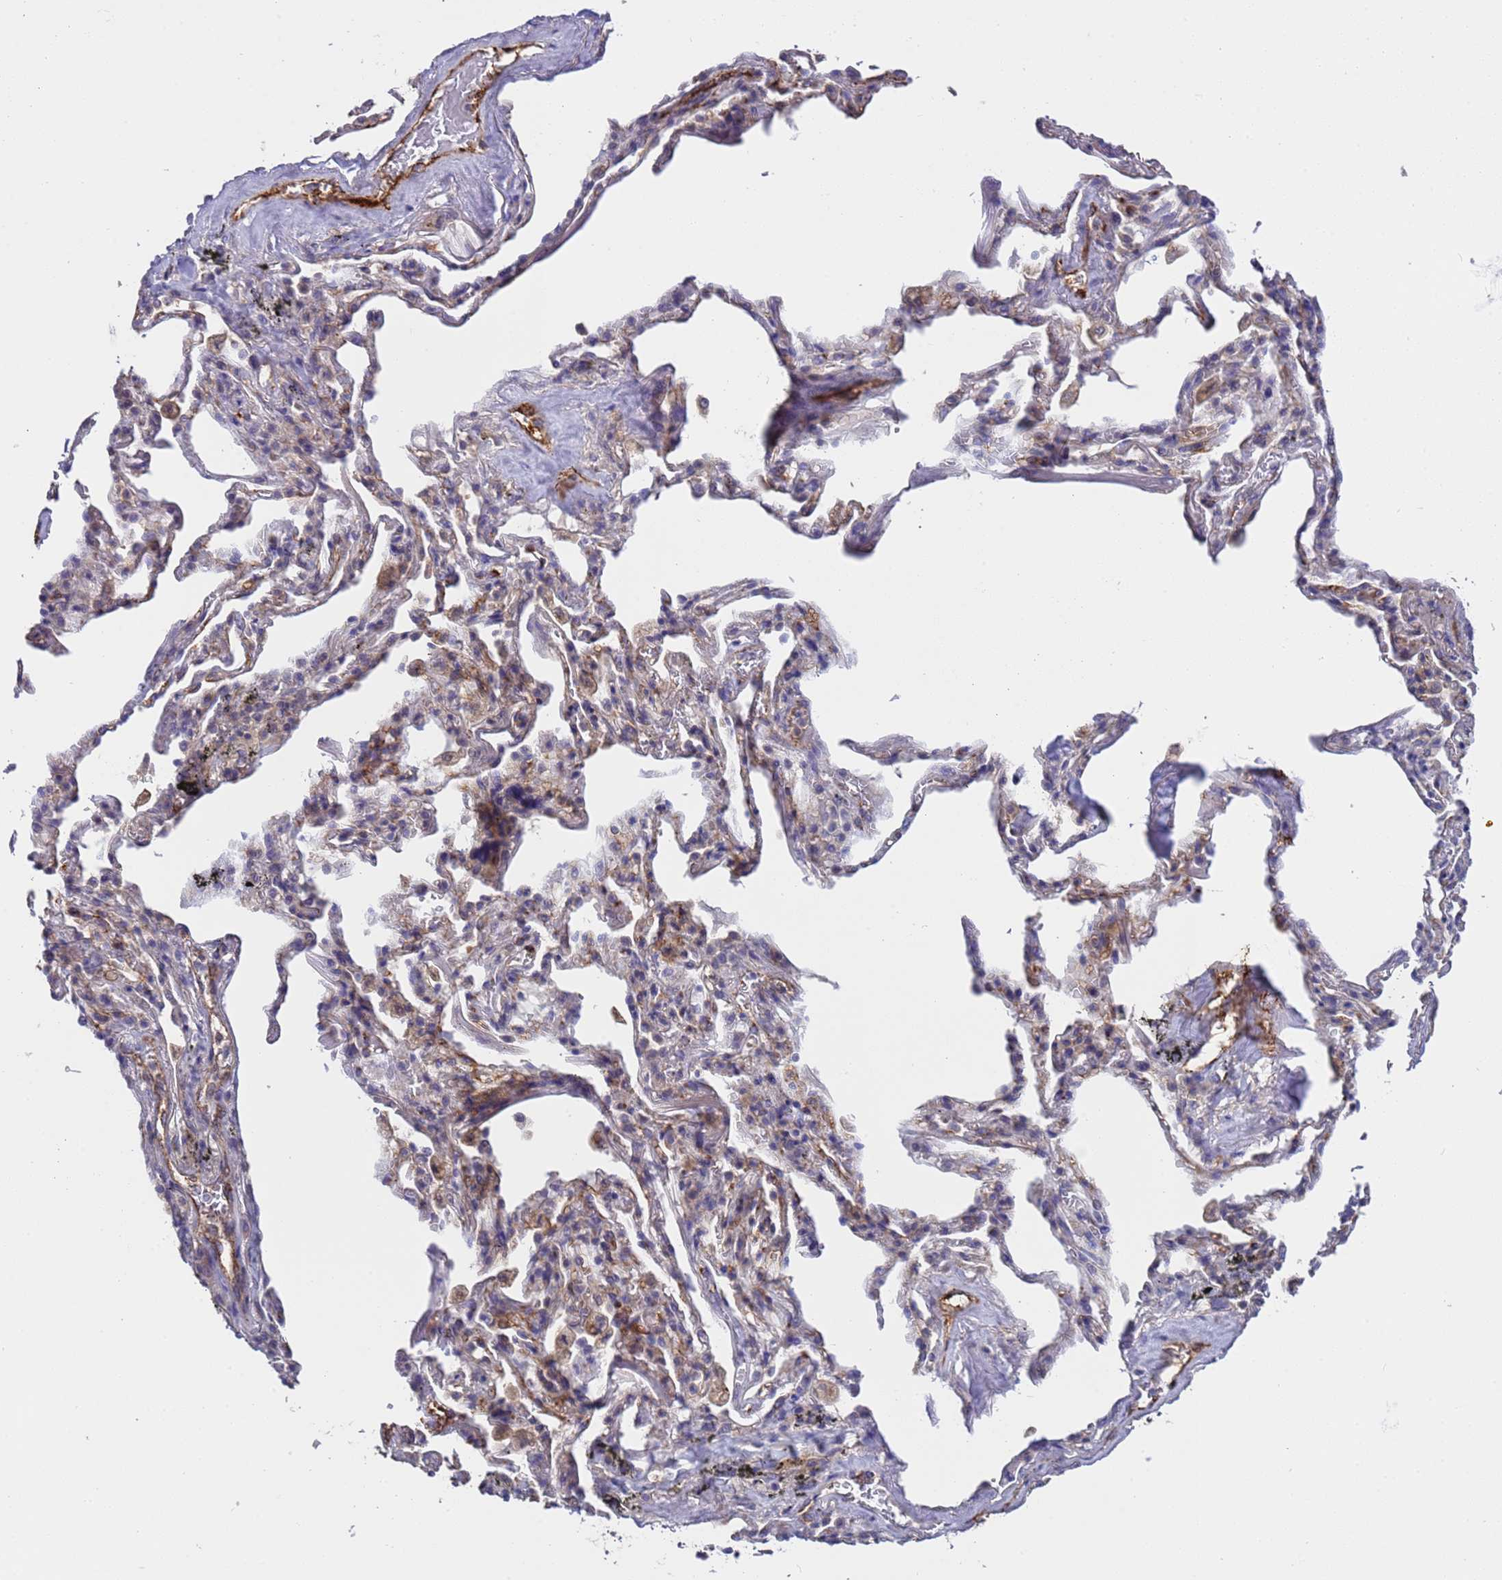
{"staining": {"intensity": "negative", "quantity": "none", "location": "none"}, "tissue": "adipose tissue", "cell_type": "Adipocytes", "image_type": "normal", "snomed": [{"axis": "morphology", "description": "Normal tissue, NOS"}, {"axis": "topography", "description": "Lymph node"}, {"axis": "topography", "description": "Bronchus"}], "caption": "Immunohistochemistry of benign adipose tissue demonstrates no staining in adipocytes. The staining is performed using DAB (3,3'-diaminobenzidine) brown chromogen with nuclei counter-stained in using hematoxylin.", "gene": "ZNF248", "patient": {"sex": "male", "age": 63}}